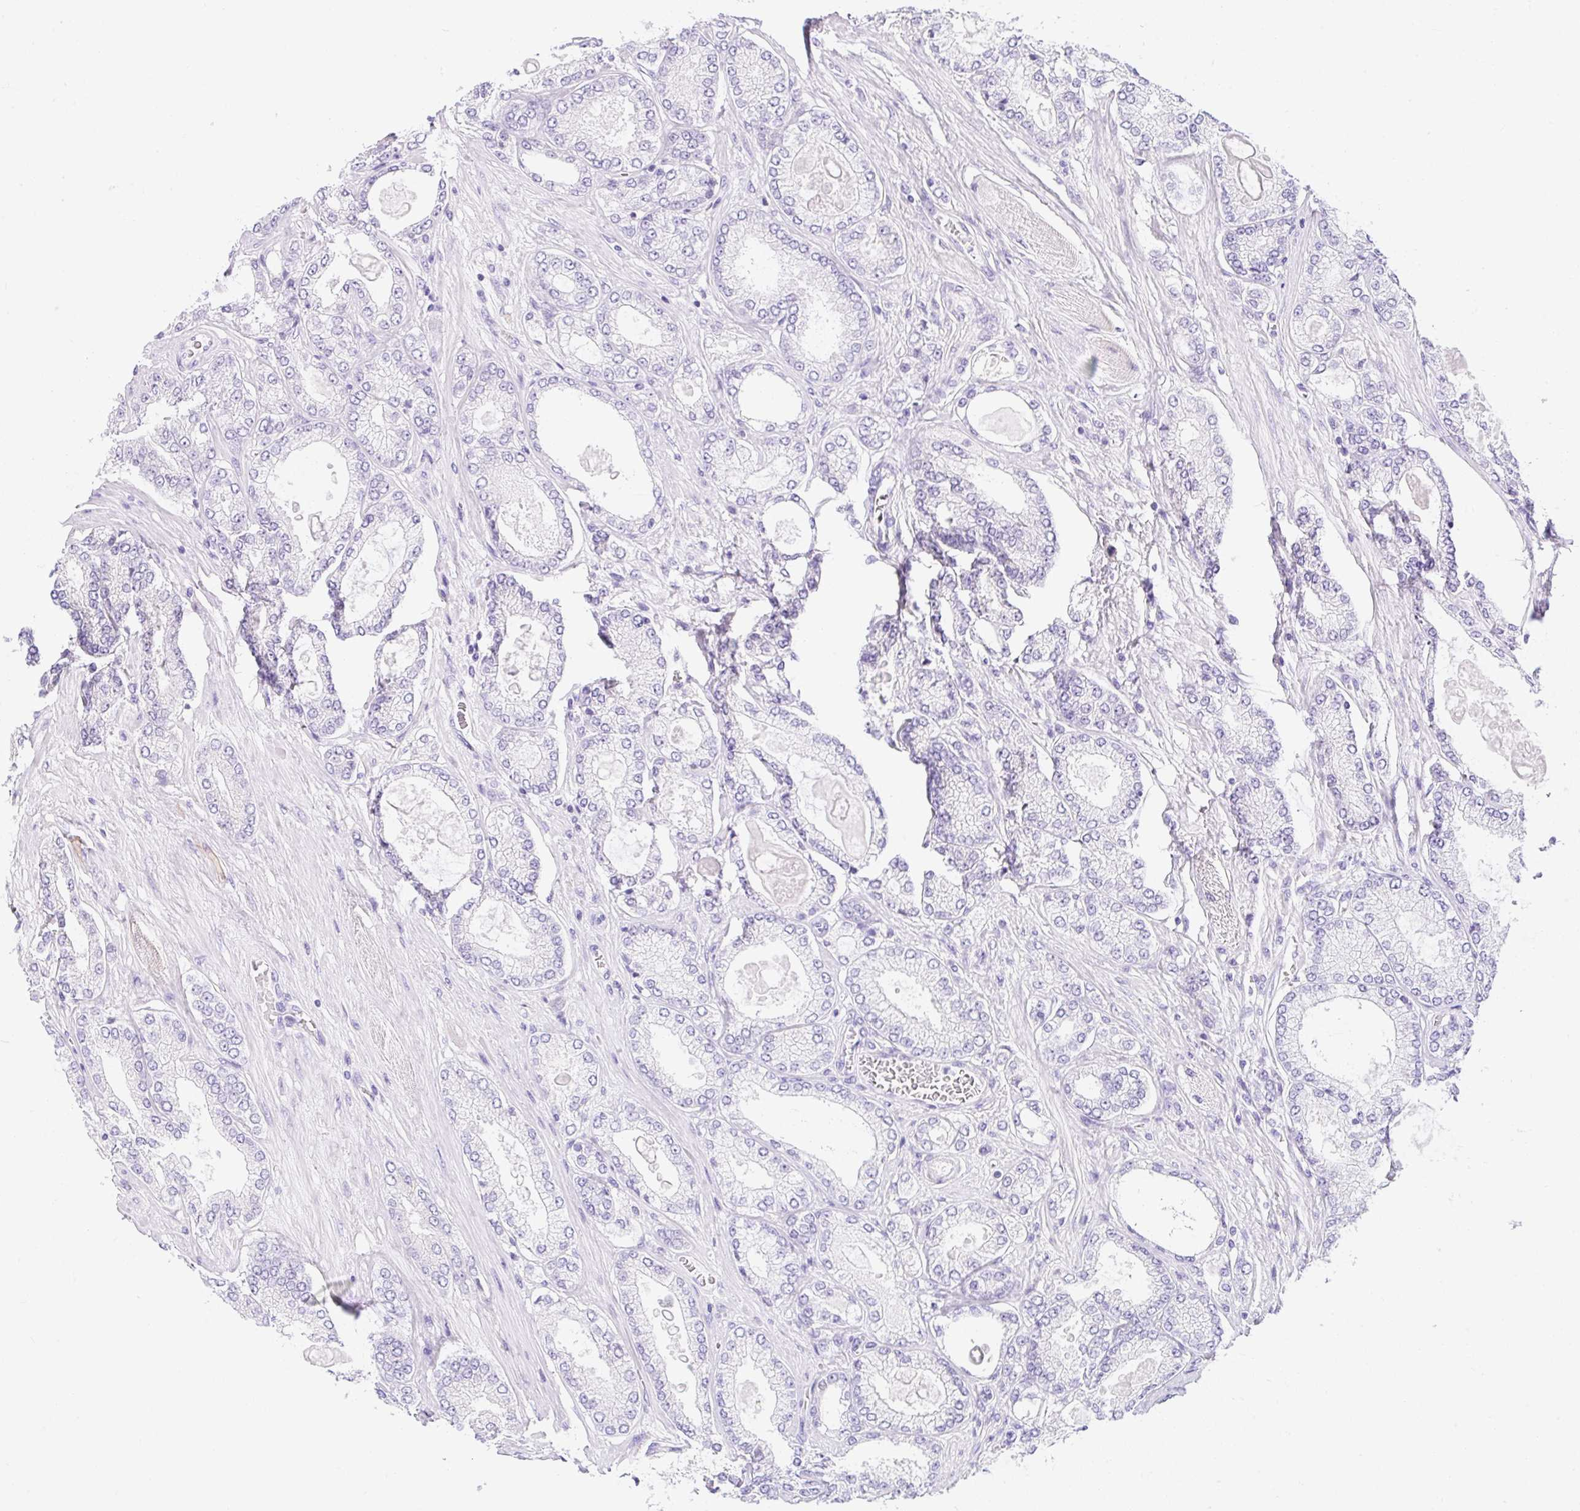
{"staining": {"intensity": "negative", "quantity": "none", "location": "none"}, "tissue": "prostate cancer", "cell_type": "Tumor cells", "image_type": "cancer", "snomed": [{"axis": "morphology", "description": "Adenocarcinoma, High grade"}, {"axis": "topography", "description": "Prostate"}], "caption": "IHC histopathology image of neoplastic tissue: human prostate cancer stained with DAB (3,3'-diaminobenzidine) shows no significant protein staining in tumor cells. (Brightfield microscopy of DAB (3,3'-diaminobenzidine) IHC at high magnification).", "gene": "GOLGA8A", "patient": {"sex": "male", "age": 68}}